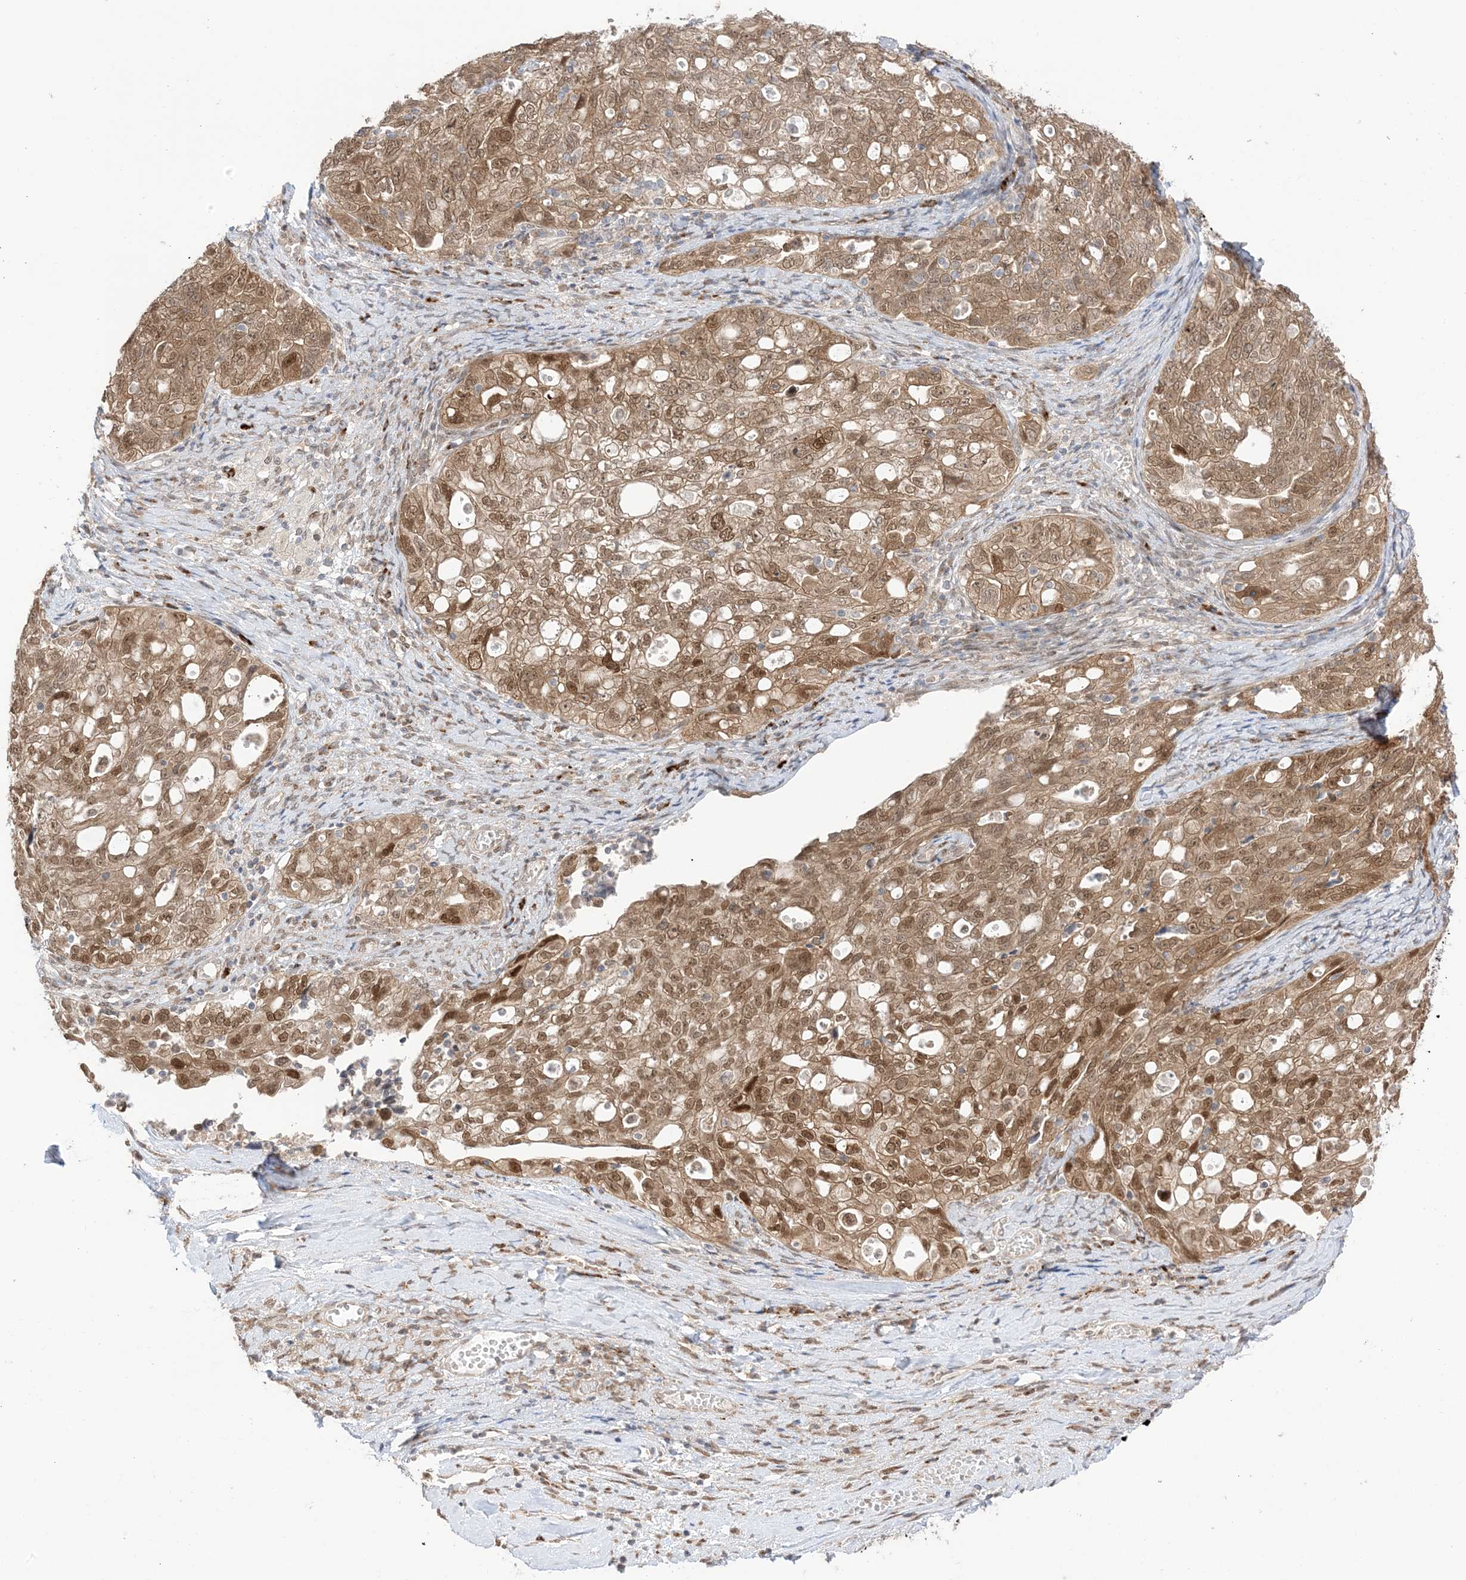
{"staining": {"intensity": "moderate", "quantity": ">75%", "location": "cytoplasmic/membranous,nuclear"}, "tissue": "ovarian cancer", "cell_type": "Tumor cells", "image_type": "cancer", "snomed": [{"axis": "morphology", "description": "Carcinoma, NOS"}, {"axis": "morphology", "description": "Cystadenocarcinoma, serous, NOS"}, {"axis": "topography", "description": "Ovary"}], "caption": "This is an image of IHC staining of ovarian carcinoma, which shows moderate expression in the cytoplasmic/membranous and nuclear of tumor cells.", "gene": "UBE2E2", "patient": {"sex": "female", "age": 69}}